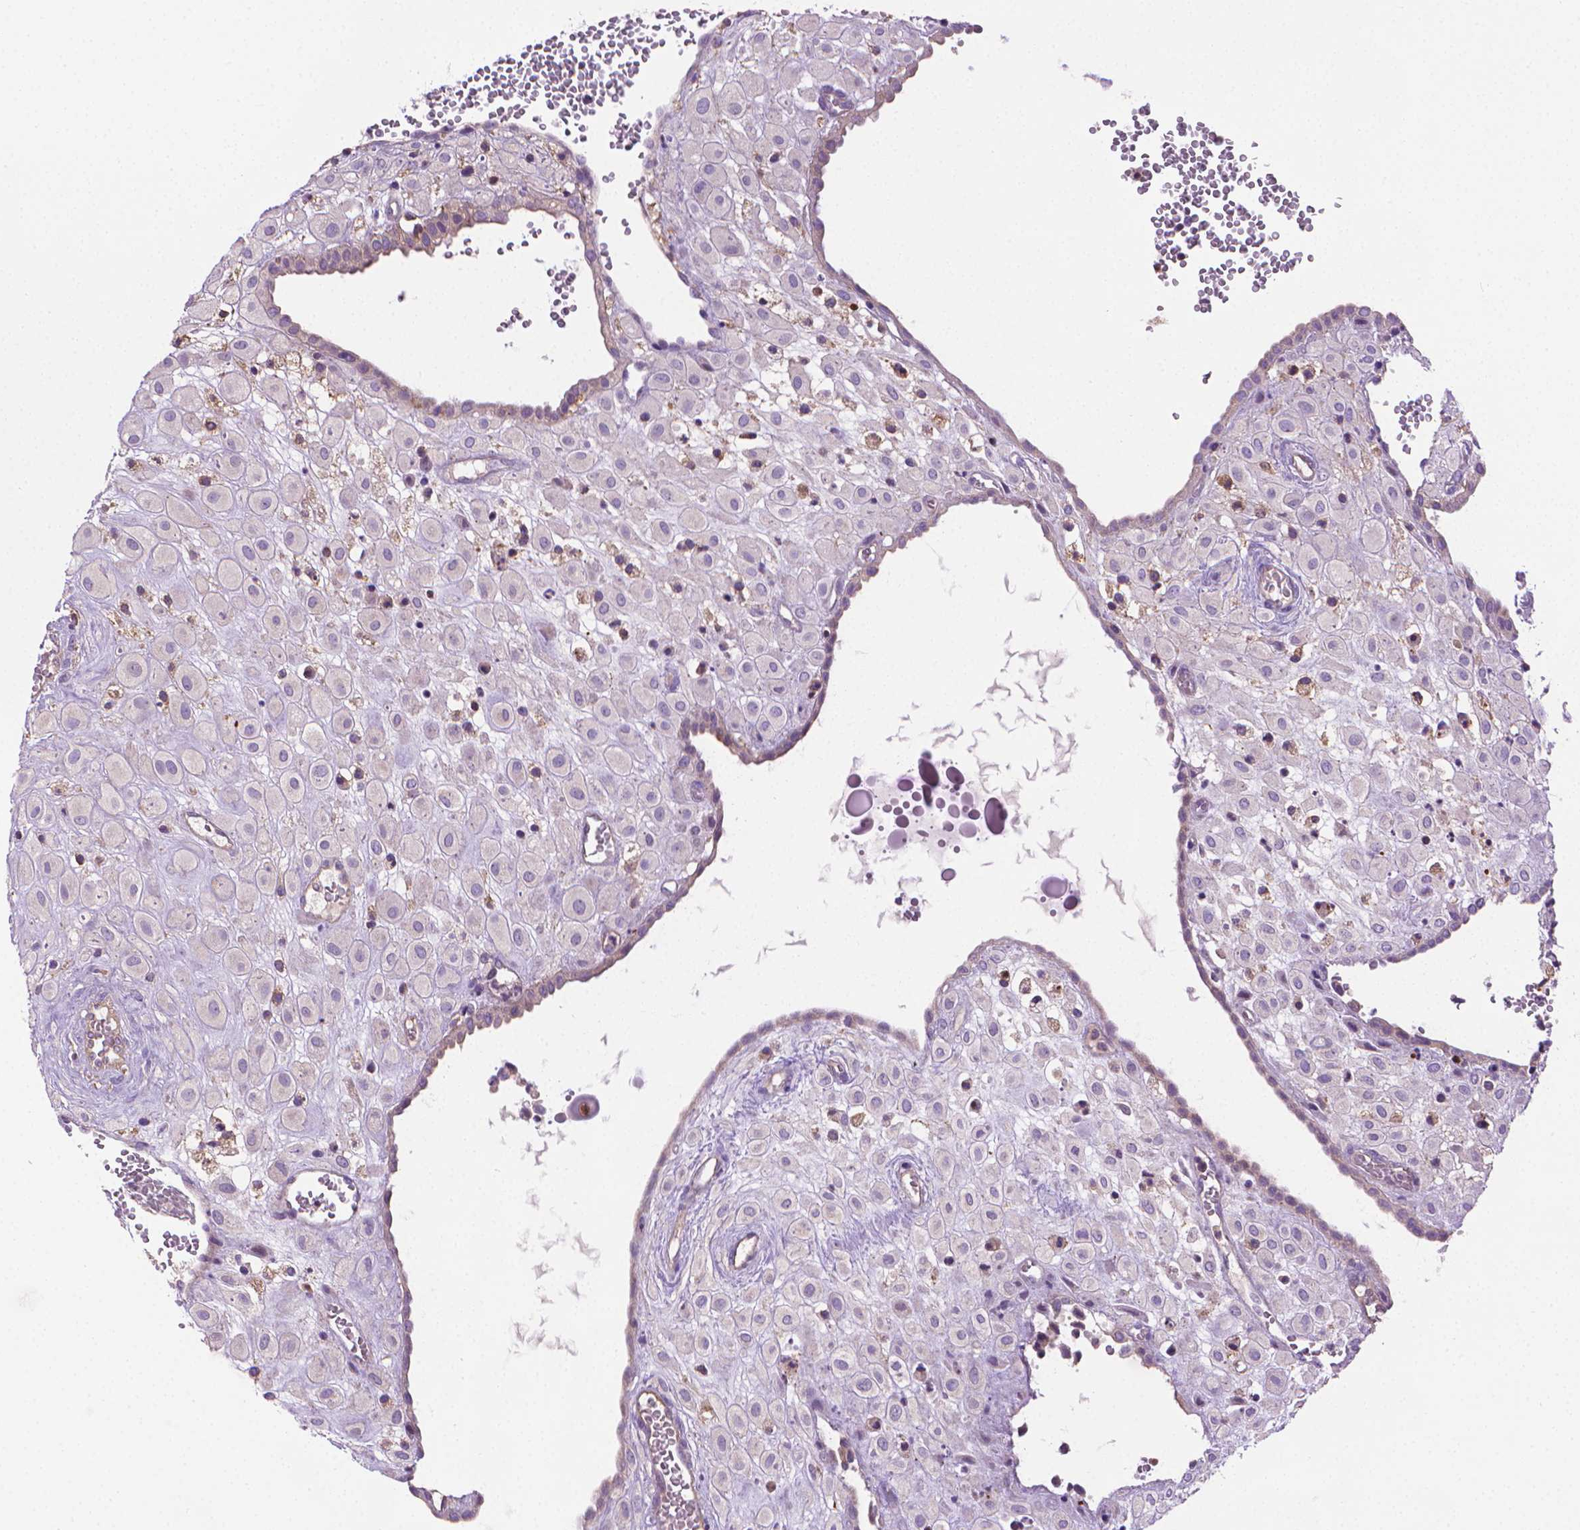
{"staining": {"intensity": "negative", "quantity": "none", "location": "none"}, "tissue": "placenta", "cell_type": "Decidual cells", "image_type": "normal", "snomed": [{"axis": "morphology", "description": "Normal tissue, NOS"}, {"axis": "topography", "description": "Placenta"}], "caption": "The IHC micrograph has no significant staining in decidual cells of placenta.", "gene": "SLC51B", "patient": {"sex": "female", "age": 24}}